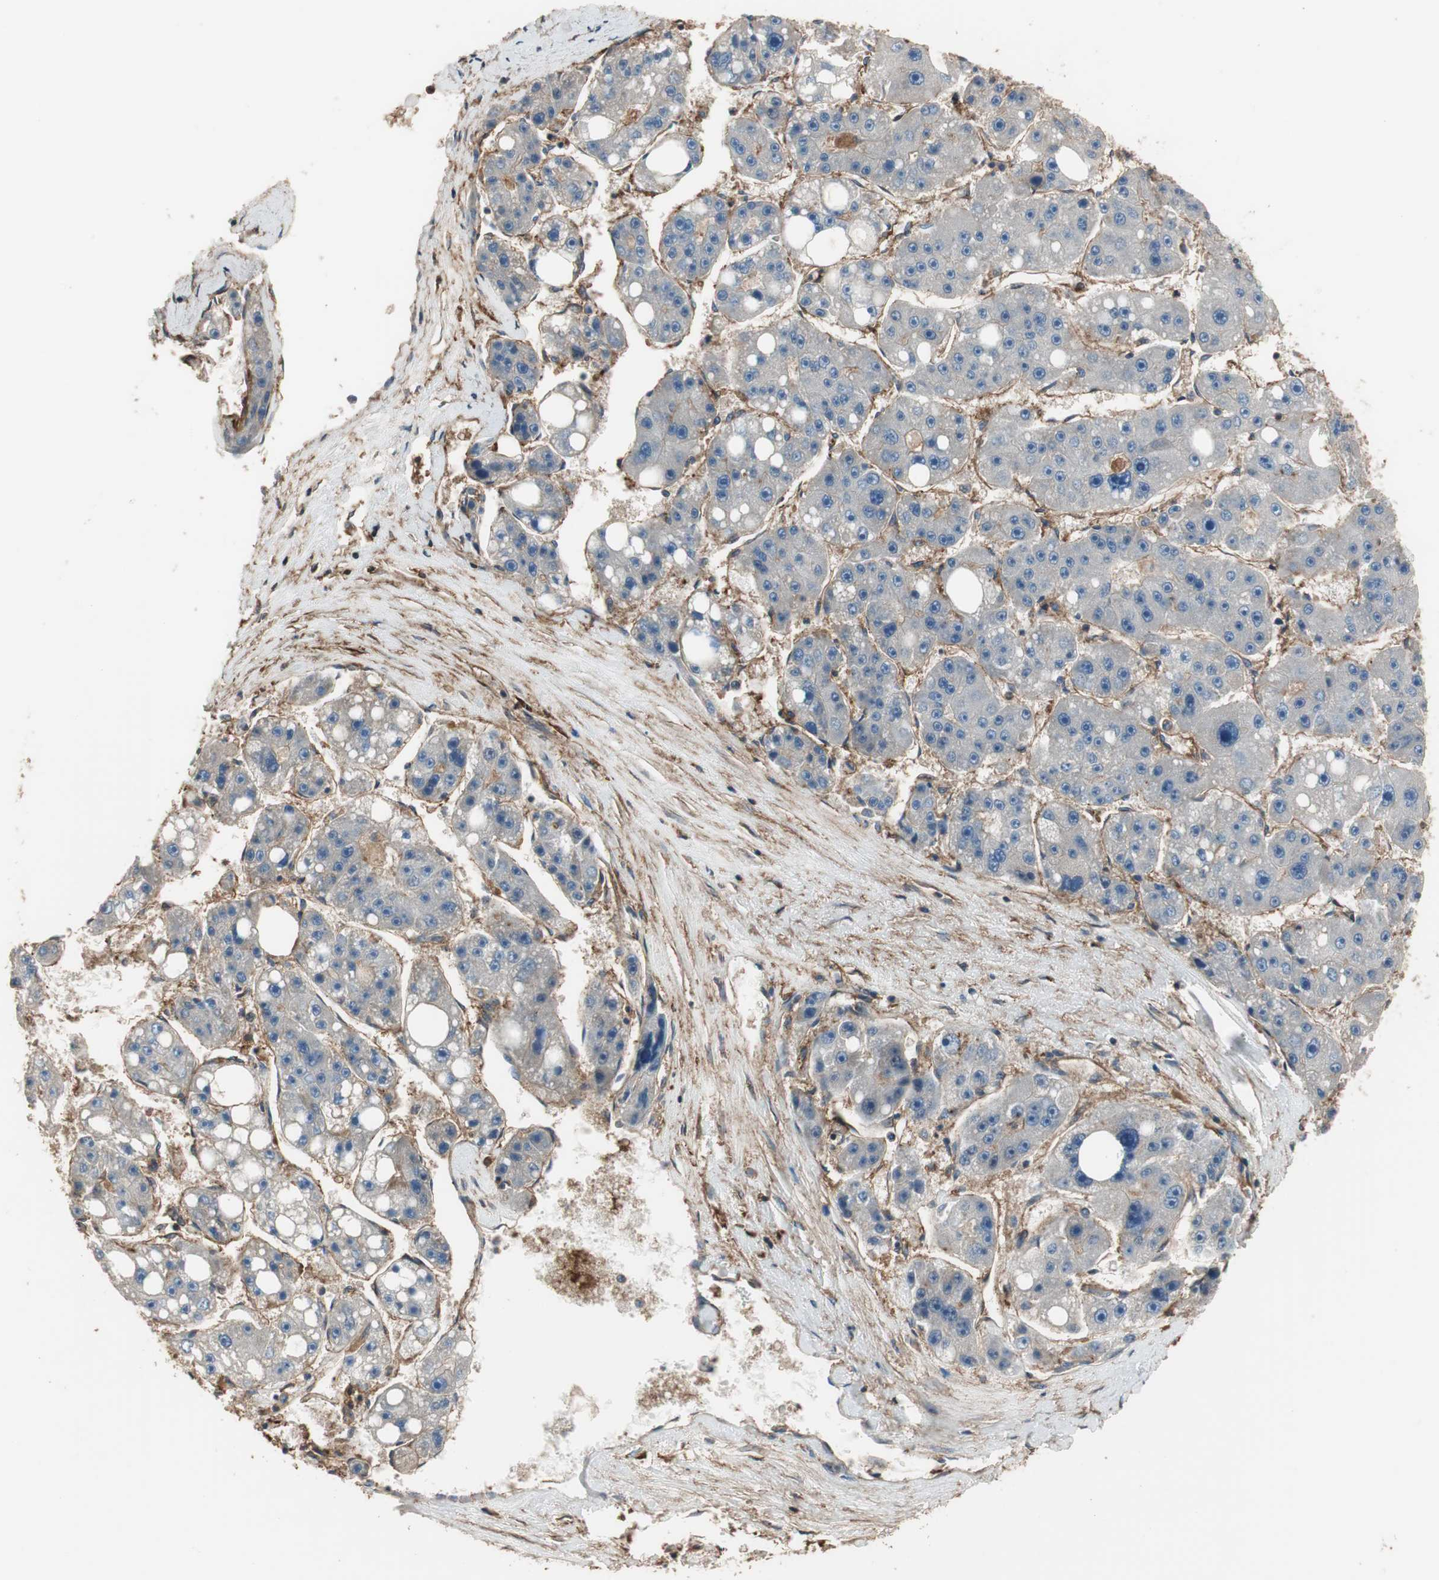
{"staining": {"intensity": "negative", "quantity": "none", "location": "none"}, "tissue": "liver cancer", "cell_type": "Tumor cells", "image_type": "cancer", "snomed": [{"axis": "morphology", "description": "Carcinoma, Hepatocellular, NOS"}, {"axis": "topography", "description": "Liver"}], "caption": "IHC of liver cancer (hepatocellular carcinoma) shows no staining in tumor cells.", "gene": "IL1RL1", "patient": {"sex": "female", "age": 61}}